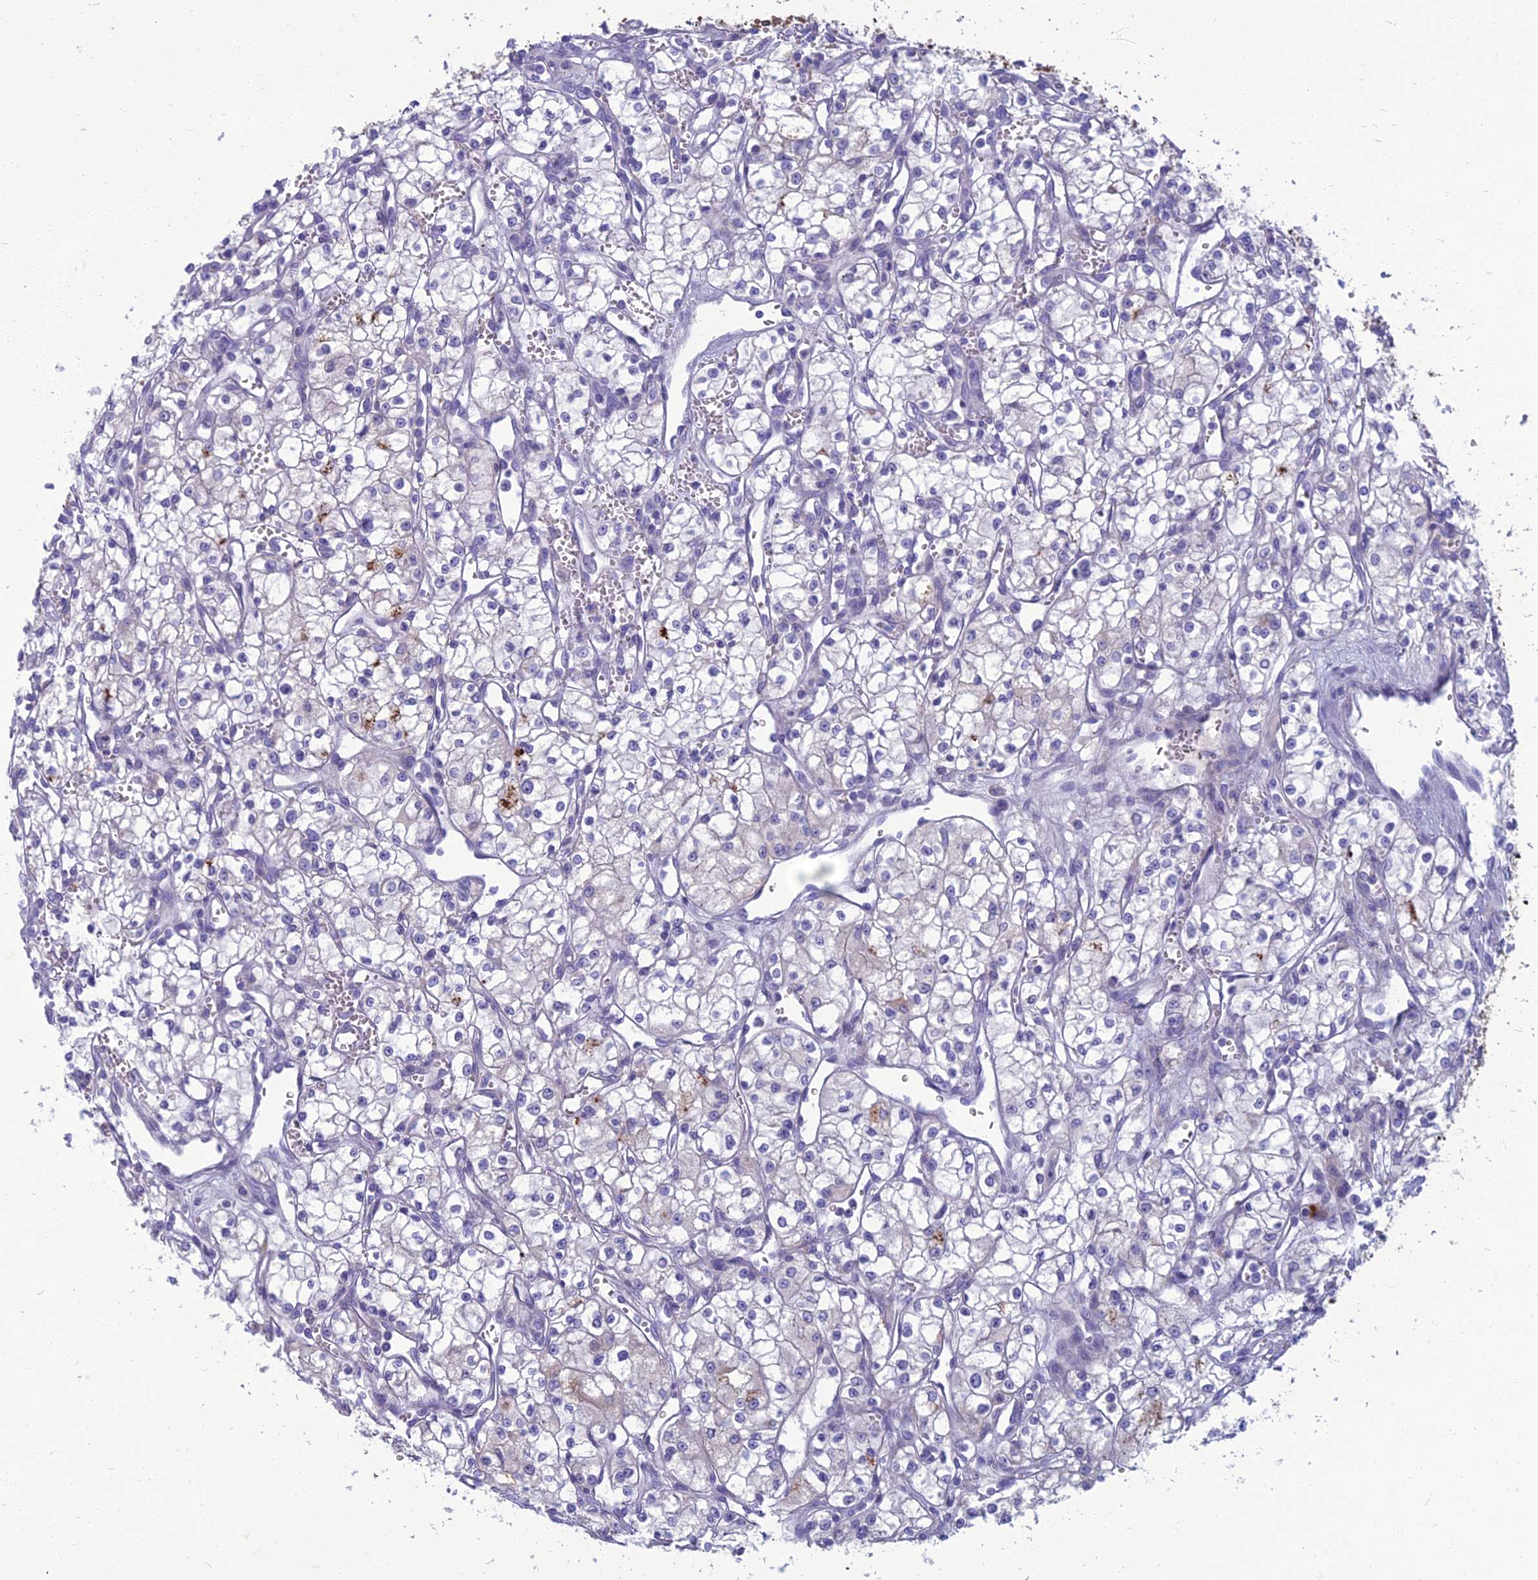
{"staining": {"intensity": "negative", "quantity": "none", "location": "none"}, "tissue": "renal cancer", "cell_type": "Tumor cells", "image_type": "cancer", "snomed": [{"axis": "morphology", "description": "Adenocarcinoma, NOS"}, {"axis": "topography", "description": "Kidney"}], "caption": "The immunohistochemistry histopathology image has no significant positivity in tumor cells of renal adenocarcinoma tissue.", "gene": "SPTLC3", "patient": {"sex": "male", "age": 59}}